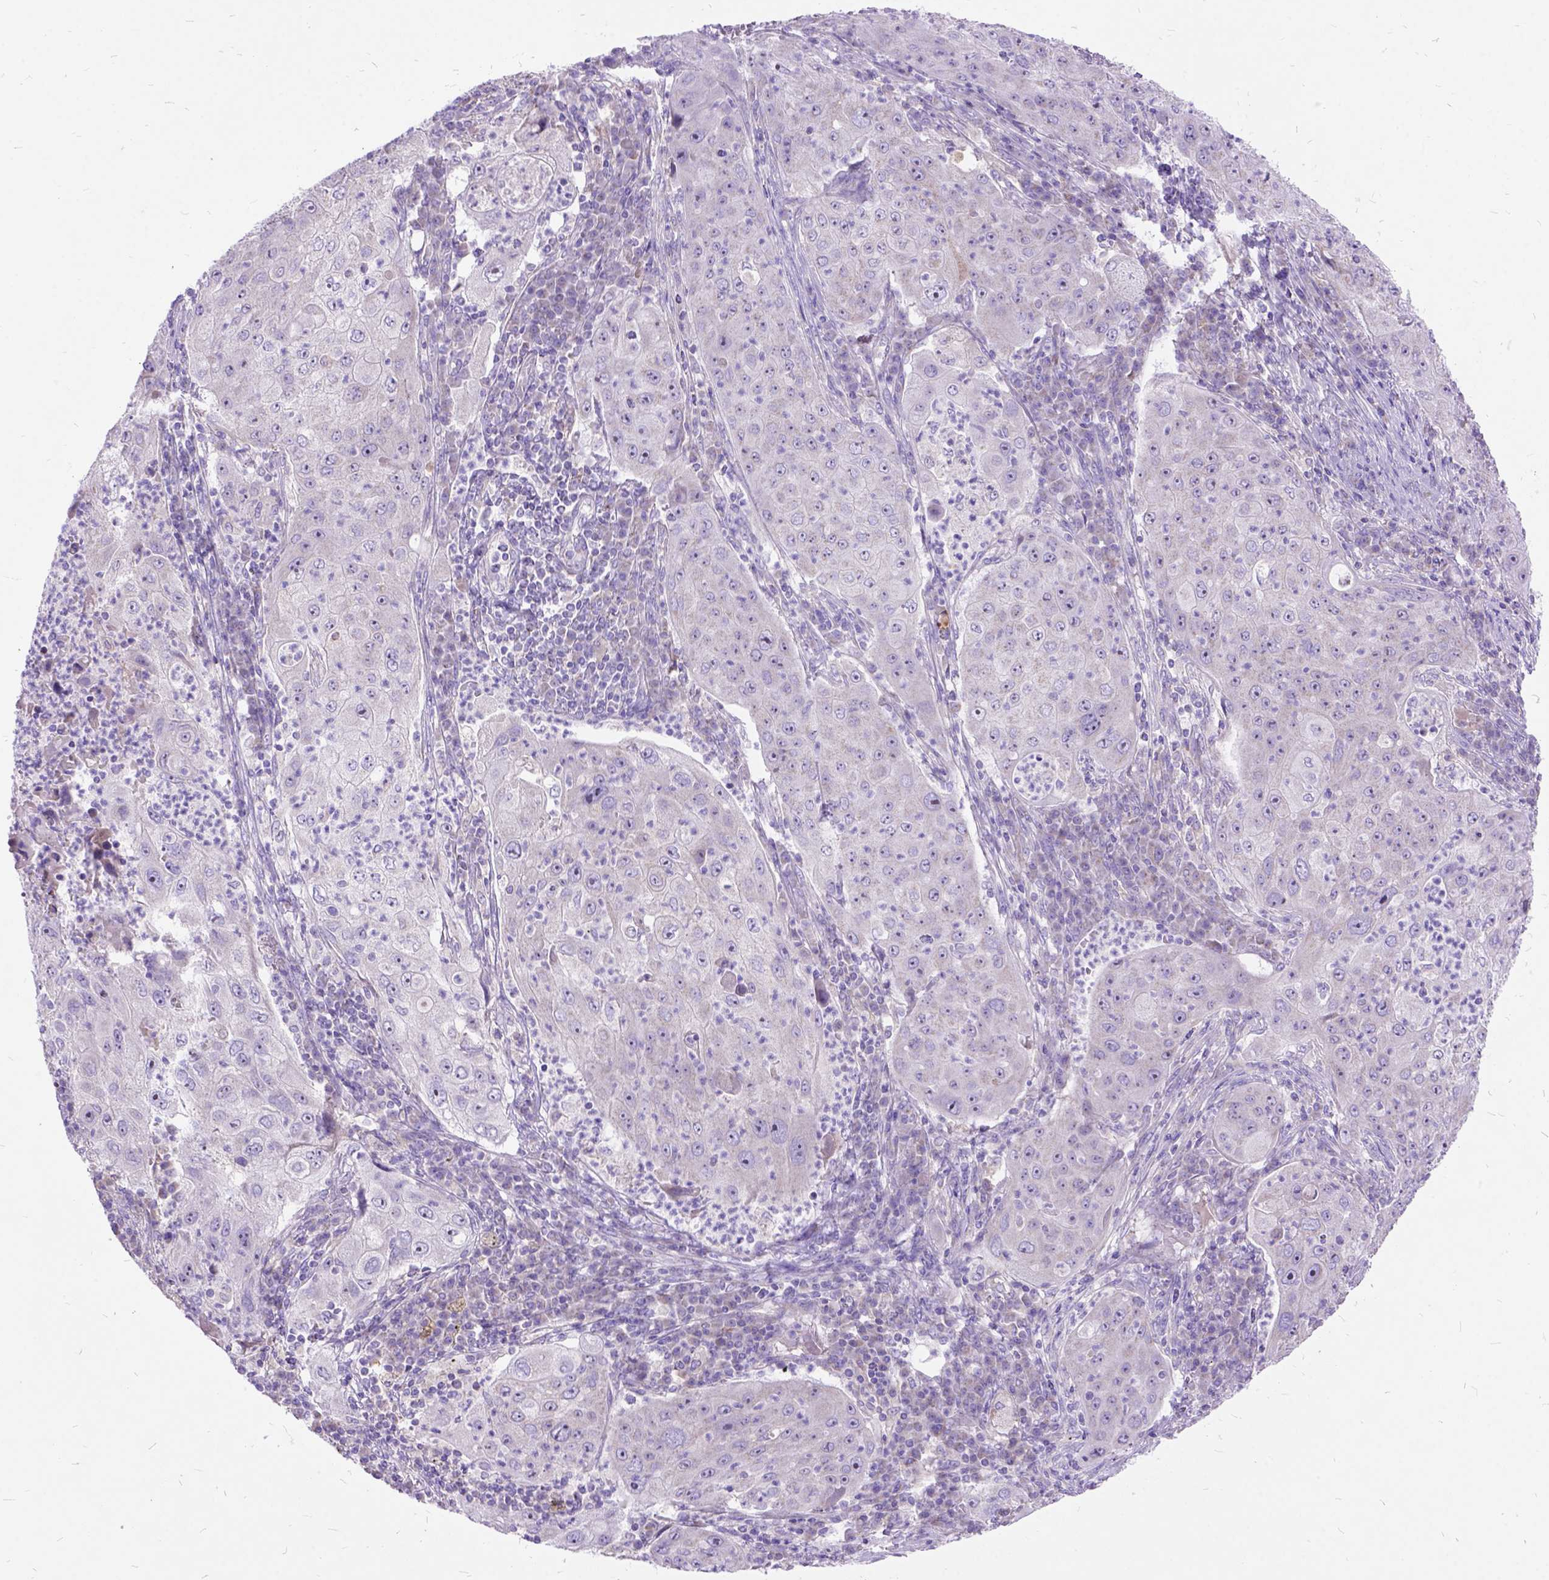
{"staining": {"intensity": "negative", "quantity": "none", "location": "none"}, "tissue": "lung cancer", "cell_type": "Tumor cells", "image_type": "cancer", "snomed": [{"axis": "morphology", "description": "Squamous cell carcinoma, NOS"}, {"axis": "topography", "description": "Lung"}], "caption": "Immunohistochemical staining of lung cancer (squamous cell carcinoma) shows no significant positivity in tumor cells. Nuclei are stained in blue.", "gene": "CTAG2", "patient": {"sex": "female", "age": 59}}